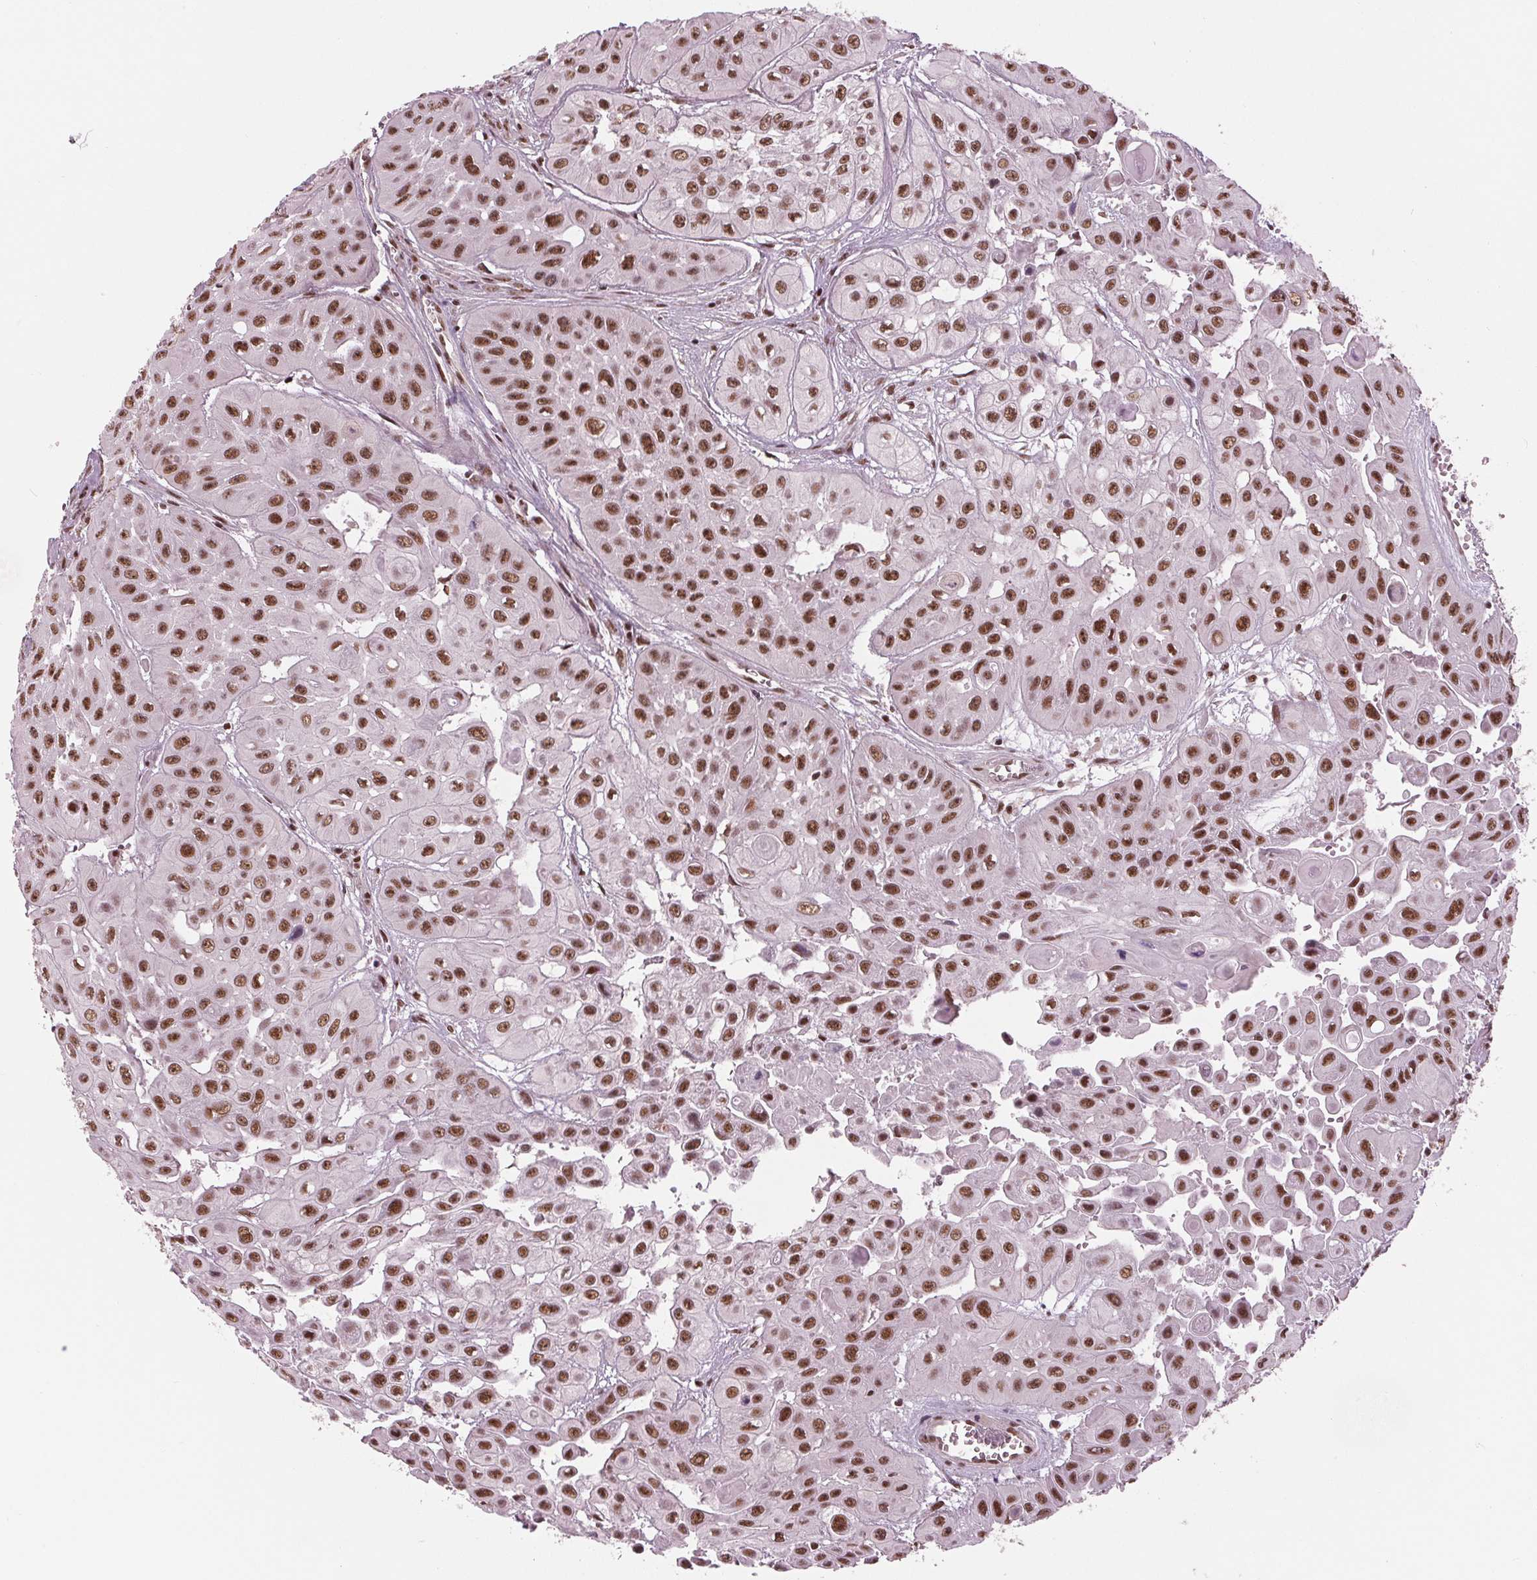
{"staining": {"intensity": "strong", "quantity": ">75%", "location": "nuclear"}, "tissue": "head and neck cancer", "cell_type": "Tumor cells", "image_type": "cancer", "snomed": [{"axis": "morphology", "description": "Adenocarcinoma, NOS"}, {"axis": "topography", "description": "Head-Neck"}], "caption": "An image of human adenocarcinoma (head and neck) stained for a protein reveals strong nuclear brown staining in tumor cells. (Stains: DAB (3,3'-diaminobenzidine) in brown, nuclei in blue, Microscopy: brightfield microscopy at high magnification).", "gene": "LSM2", "patient": {"sex": "male", "age": 73}}